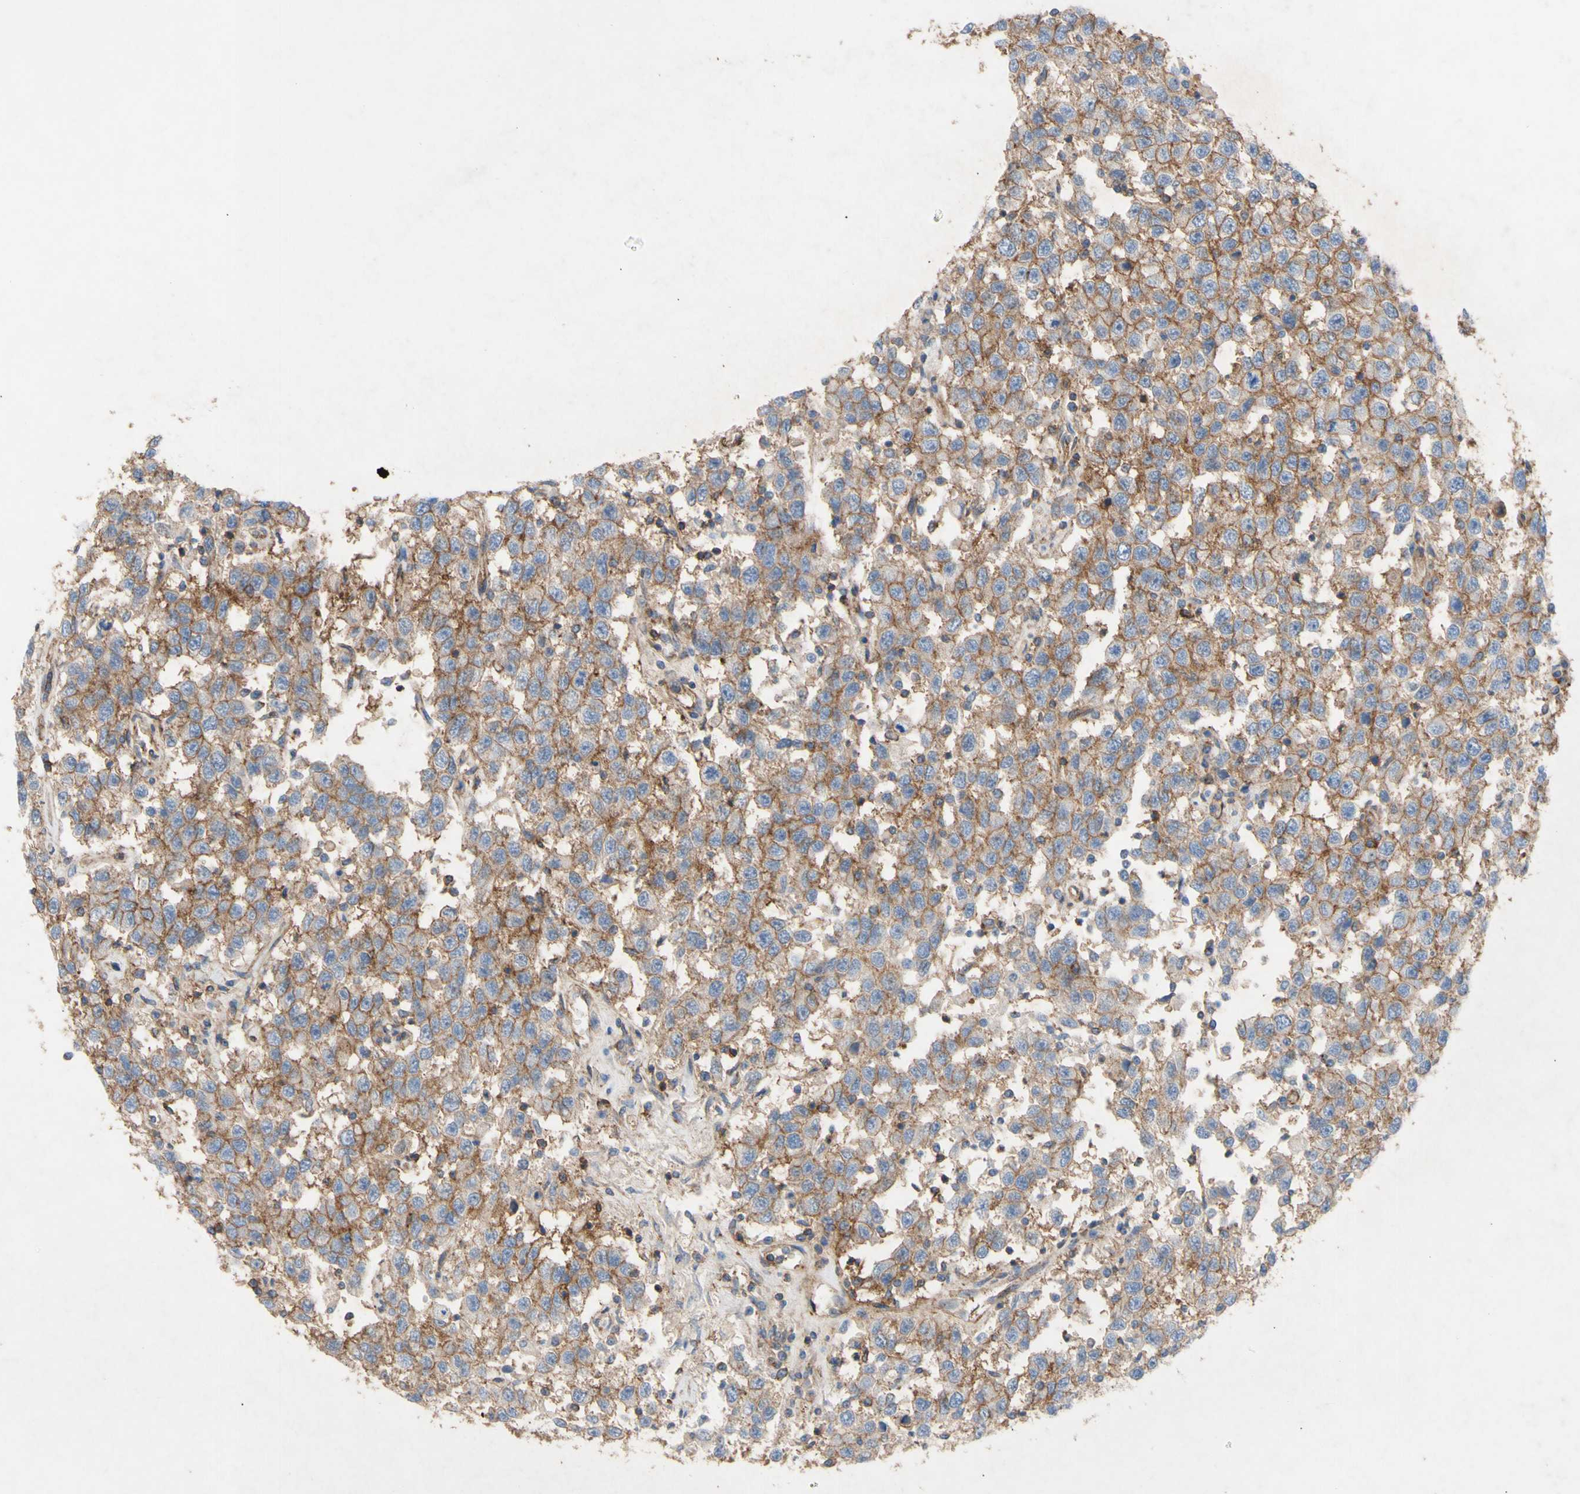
{"staining": {"intensity": "moderate", "quantity": ">75%", "location": "cytoplasmic/membranous"}, "tissue": "testis cancer", "cell_type": "Tumor cells", "image_type": "cancer", "snomed": [{"axis": "morphology", "description": "Seminoma, NOS"}, {"axis": "topography", "description": "Testis"}], "caption": "Protein staining of testis cancer (seminoma) tissue reveals moderate cytoplasmic/membranous positivity in about >75% of tumor cells.", "gene": "ATP2A3", "patient": {"sex": "male", "age": 41}}